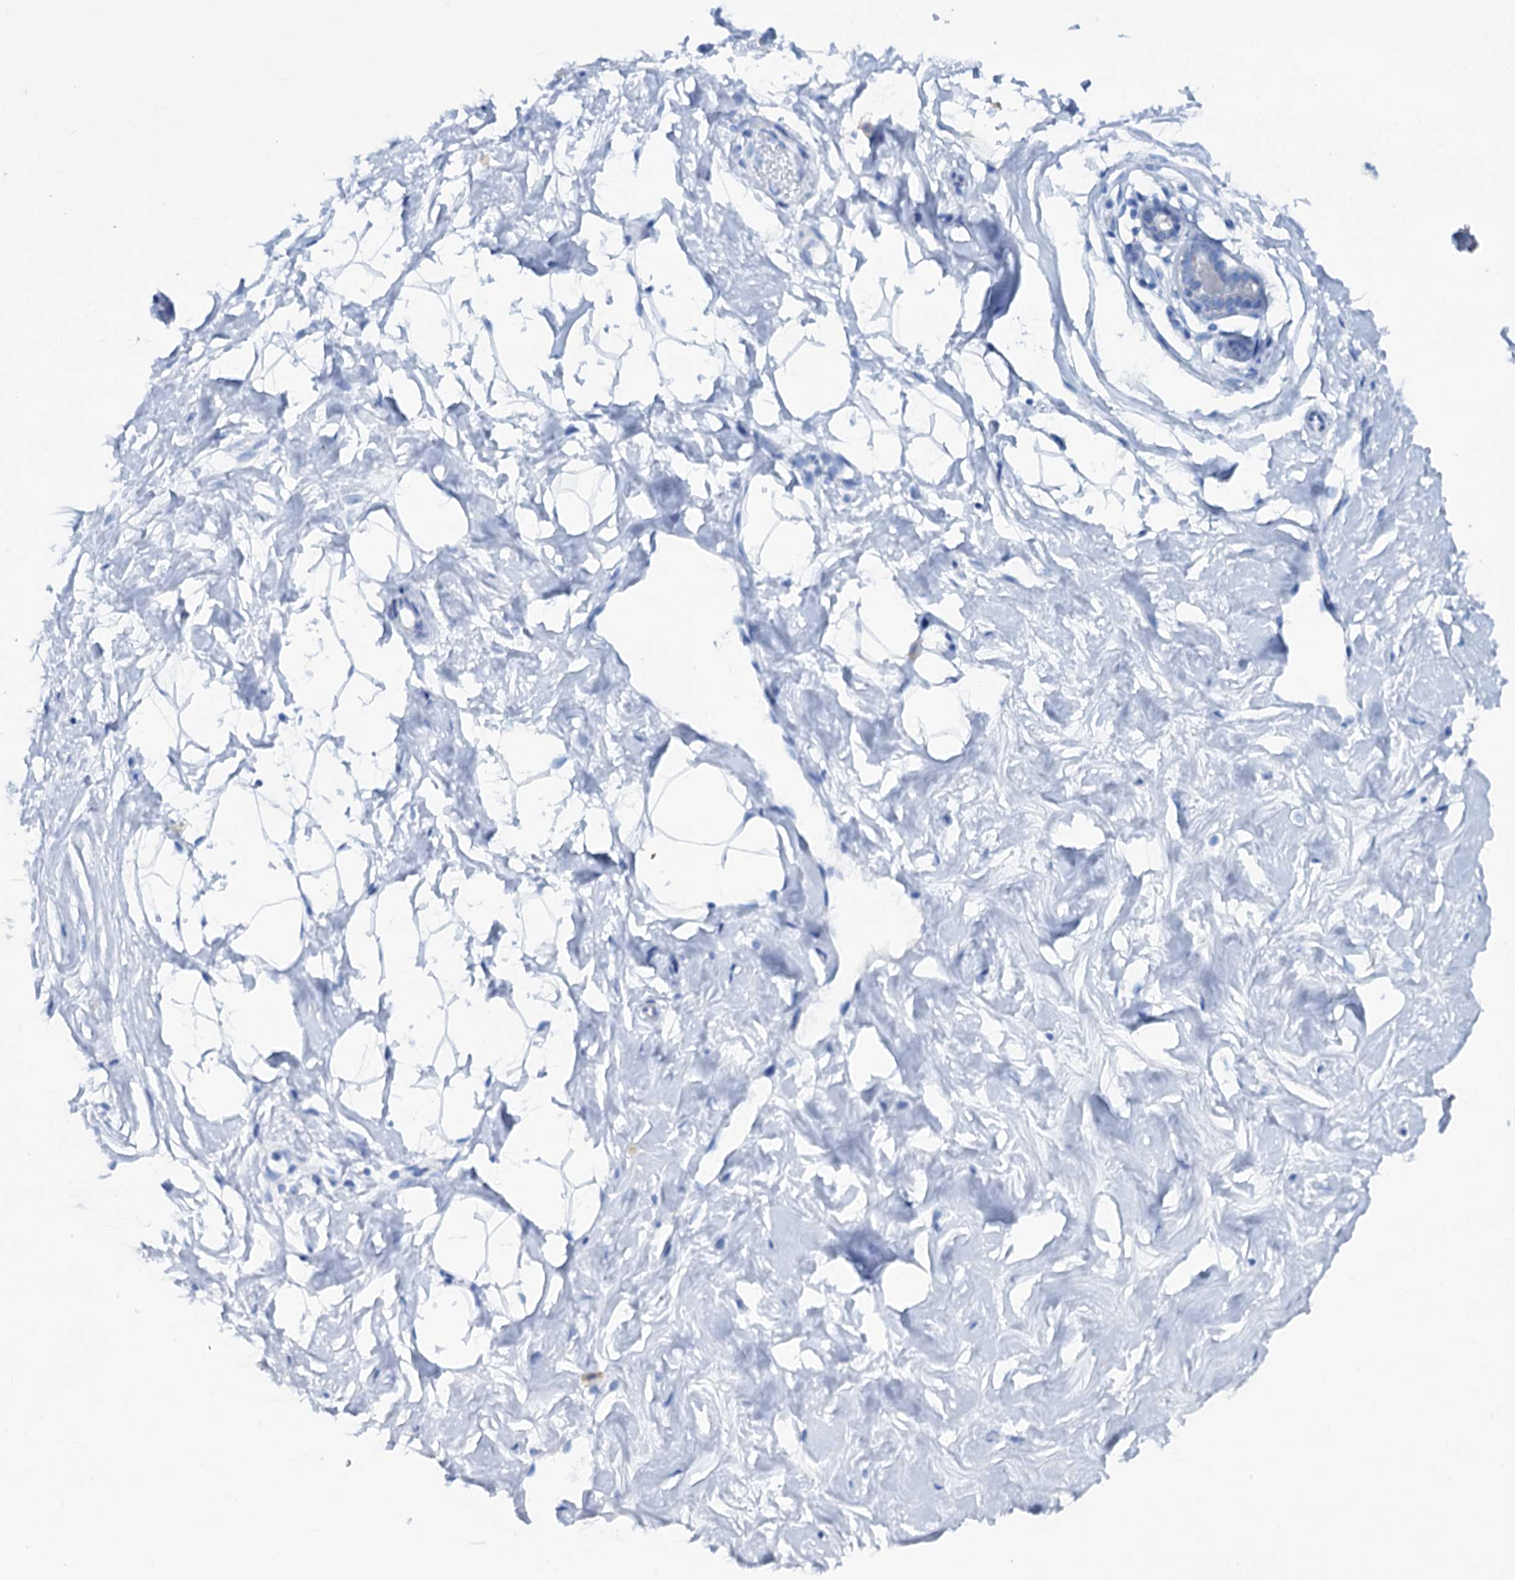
{"staining": {"intensity": "negative", "quantity": "none", "location": "none"}, "tissue": "breast", "cell_type": "Adipocytes", "image_type": "normal", "snomed": [{"axis": "morphology", "description": "Normal tissue, NOS"}, {"axis": "morphology", "description": "Adenoma, NOS"}, {"axis": "topography", "description": "Breast"}], "caption": "Immunohistochemistry (IHC) image of unremarkable breast: breast stained with DAB (3,3'-diaminobenzidine) exhibits no significant protein expression in adipocytes.", "gene": "FAAP20", "patient": {"sex": "female", "age": 23}}